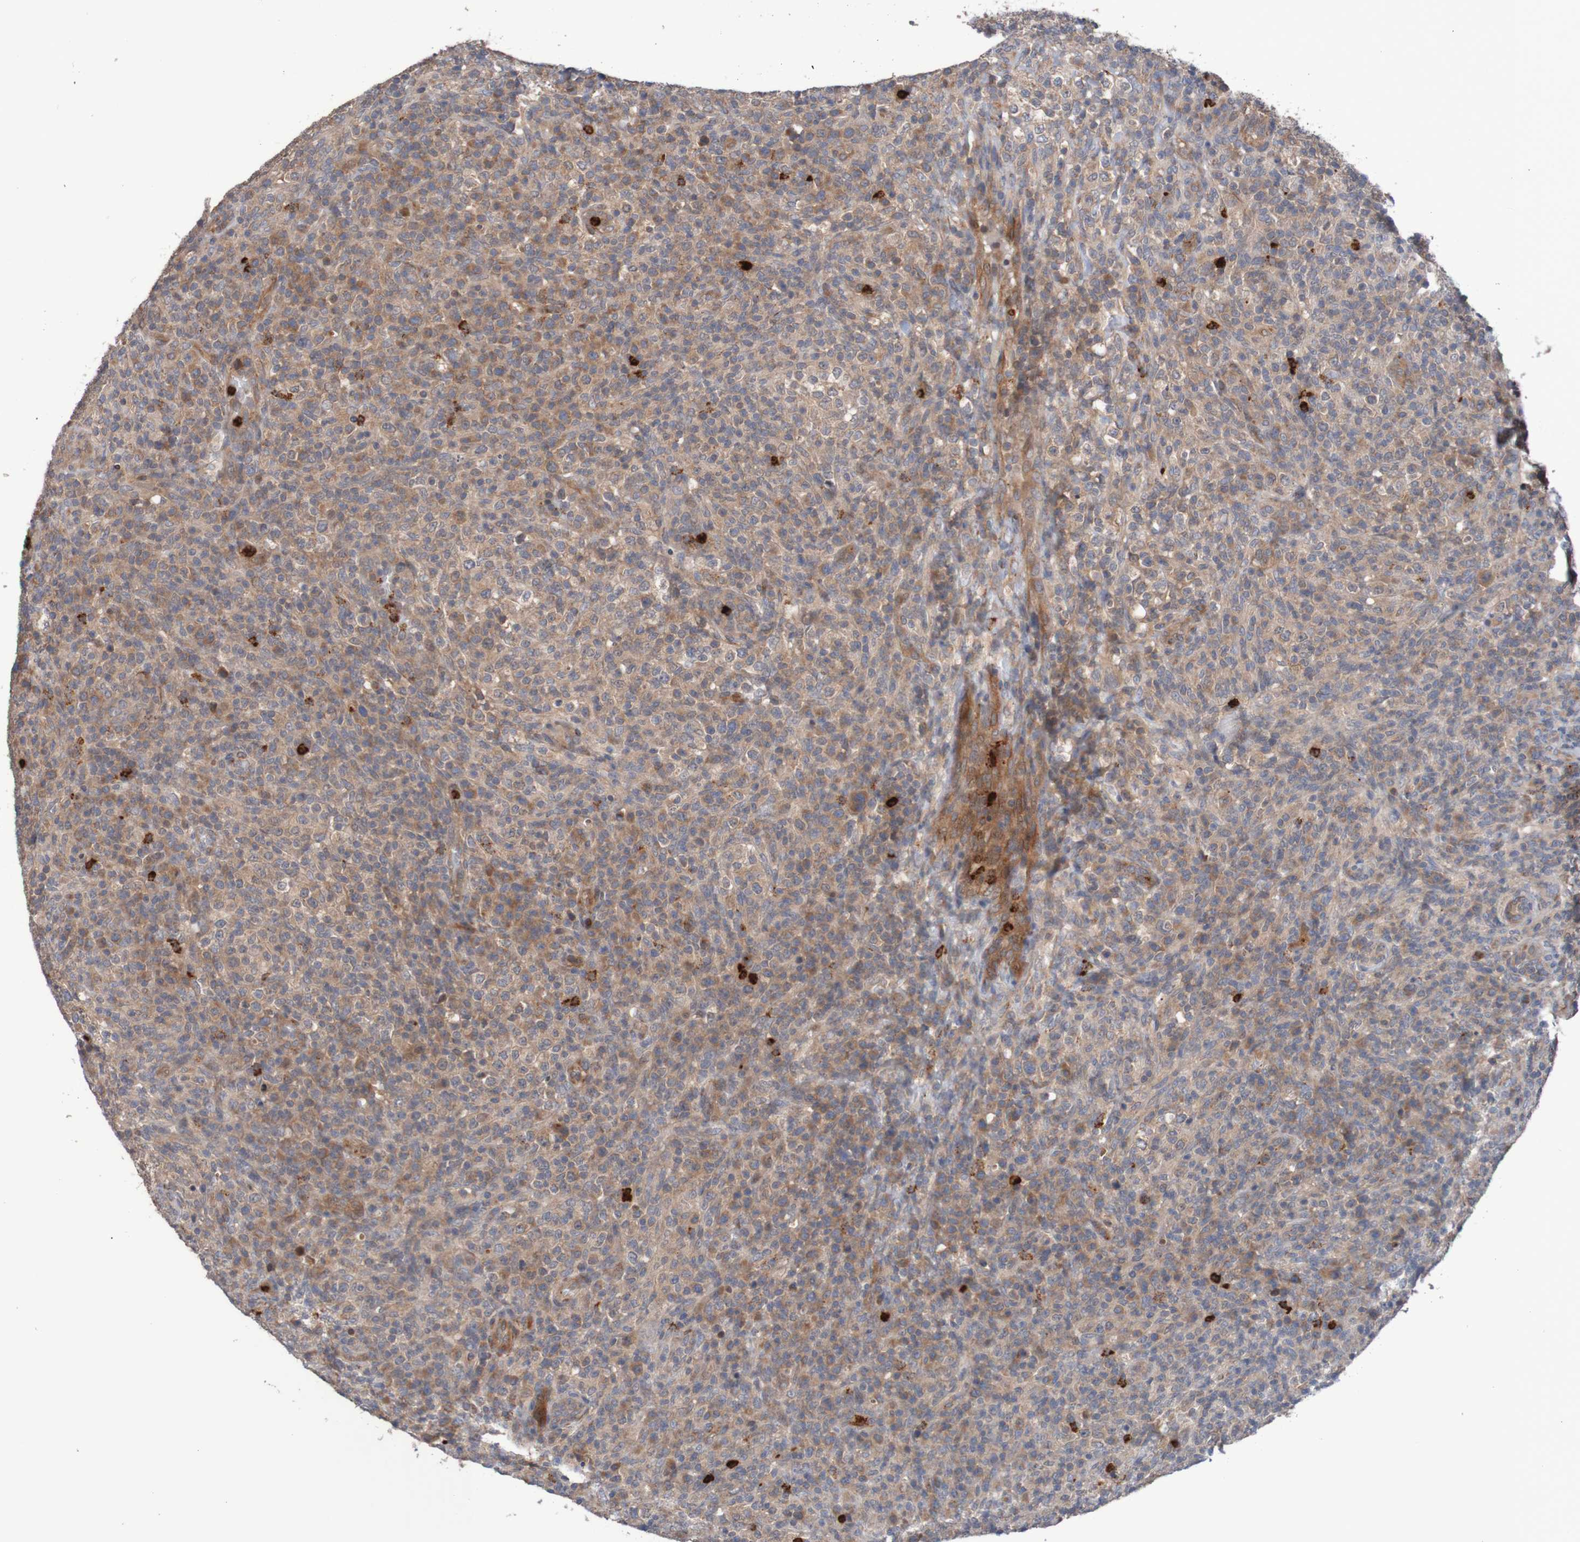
{"staining": {"intensity": "moderate", "quantity": ">75%", "location": "cytoplasmic/membranous"}, "tissue": "lymphoma", "cell_type": "Tumor cells", "image_type": "cancer", "snomed": [{"axis": "morphology", "description": "Malignant lymphoma, non-Hodgkin's type, High grade"}, {"axis": "topography", "description": "Lymph node"}], "caption": "Immunohistochemical staining of human lymphoma shows moderate cytoplasmic/membranous protein expression in approximately >75% of tumor cells.", "gene": "ST8SIA6", "patient": {"sex": "female", "age": 76}}